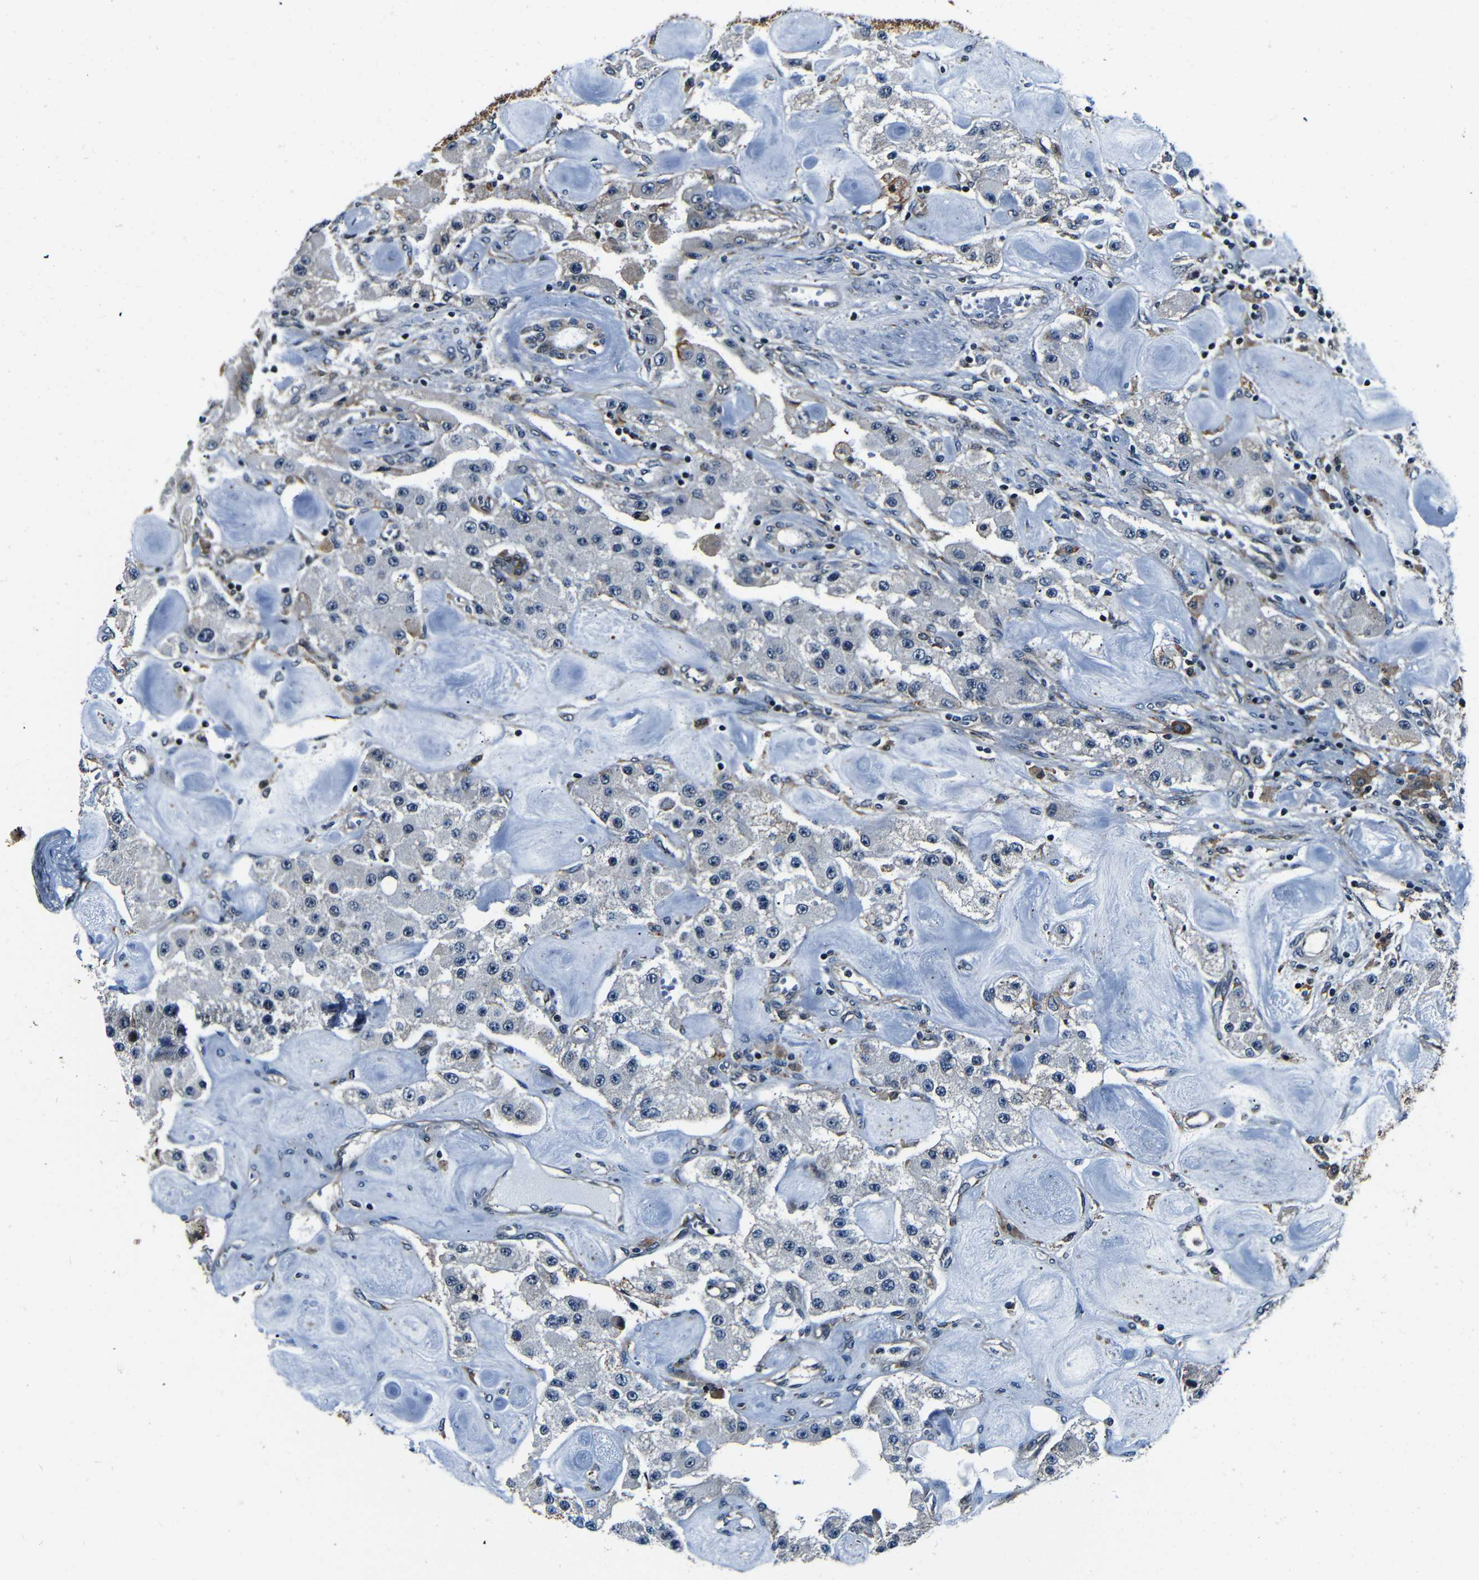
{"staining": {"intensity": "negative", "quantity": "none", "location": "none"}, "tissue": "carcinoid", "cell_type": "Tumor cells", "image_type": "cancer", "snomed": [{"axis": "morphology", "description": "Carcinoid, malignant, NOS"}, {"axis": "topography", "description": "Pancreas"}], "caption": "There is no significant positivity in tumor cells of malignant carcinoid.", "gene": "NCBP3", "patient": {"sex": "male", "age": 41}}